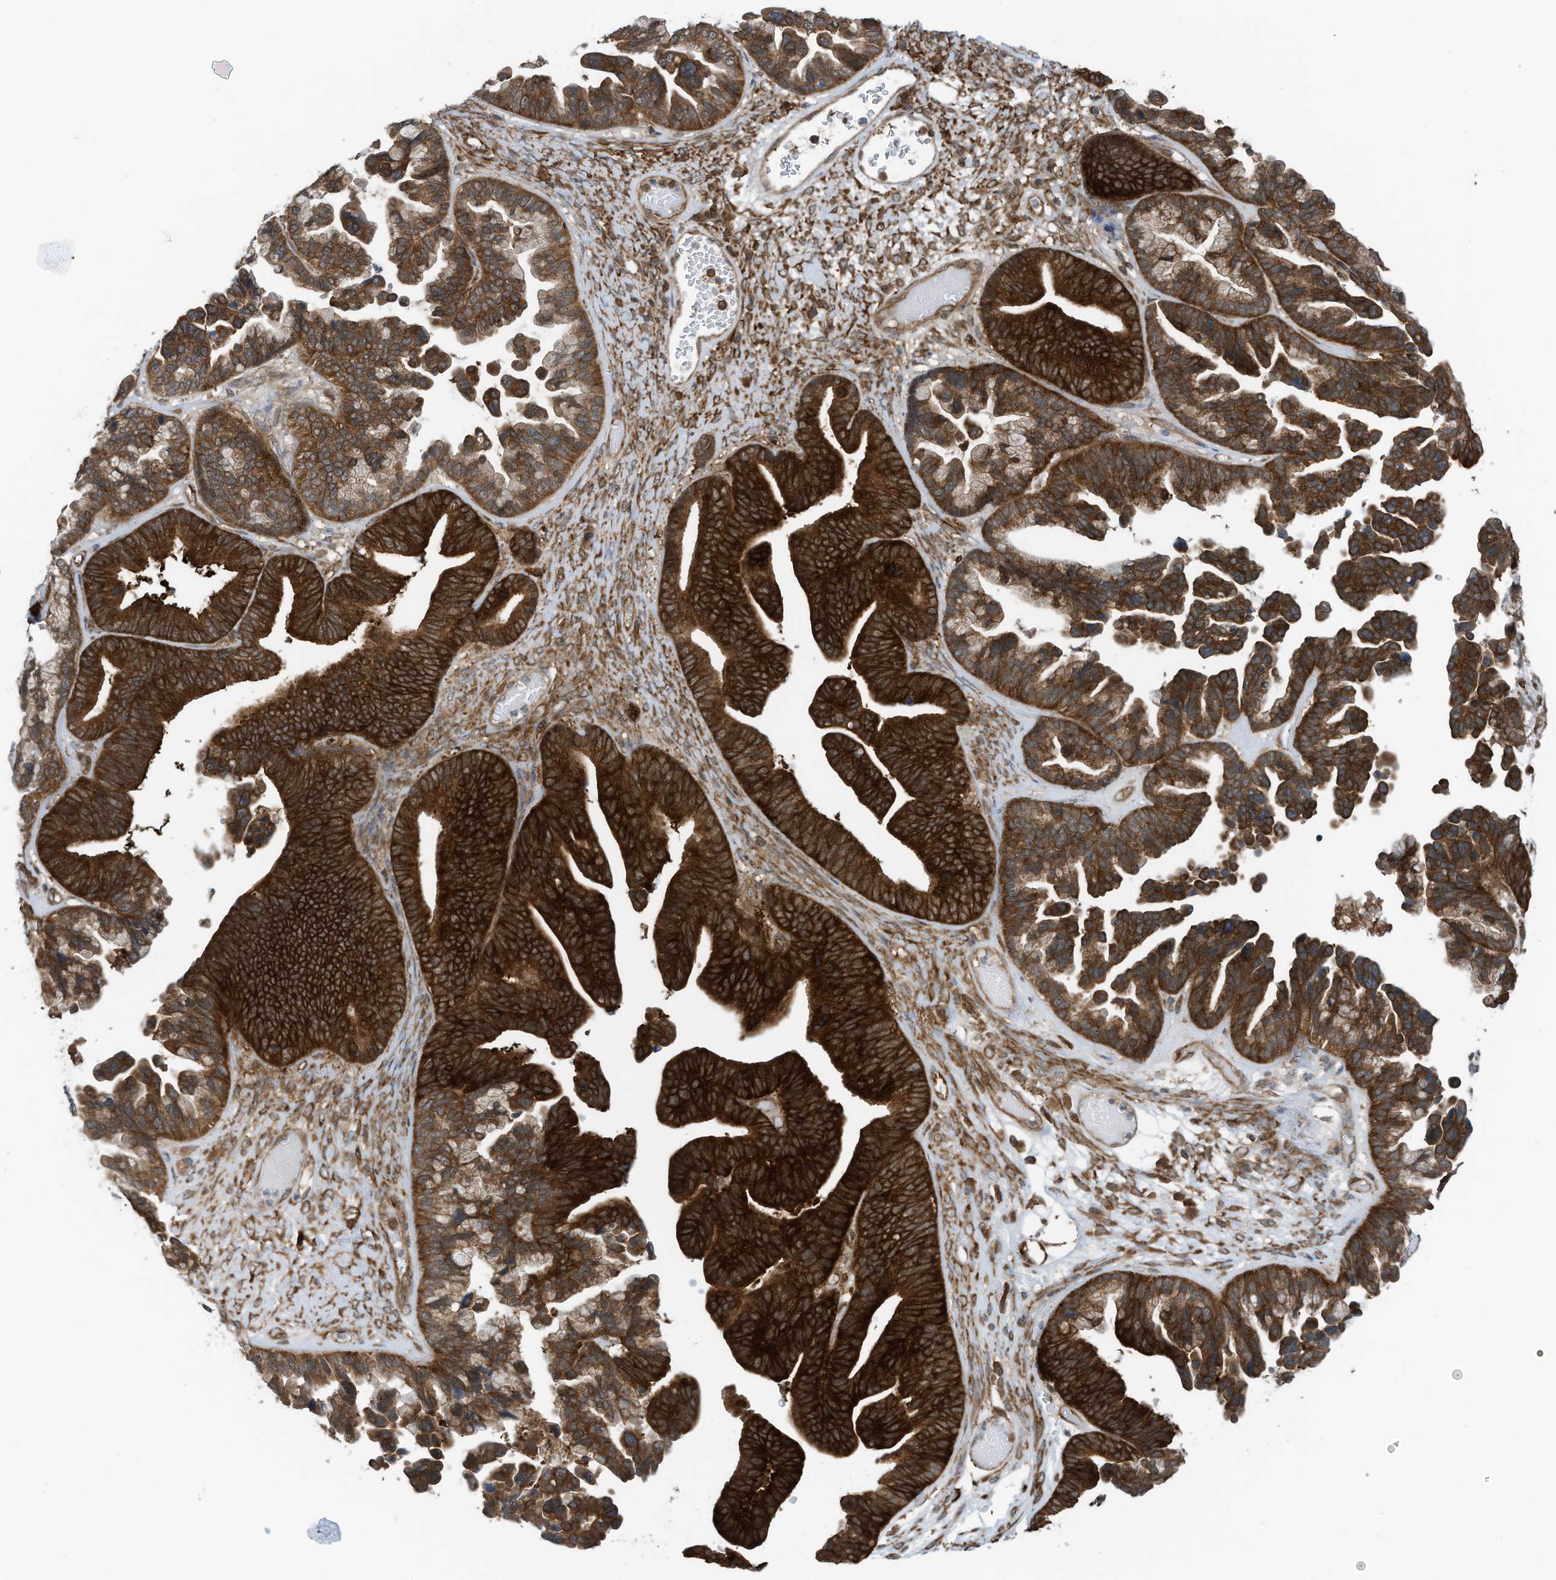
{"staining": {"intensity": "strong", "quantity": ">75%", "location": "cytoplasmic/membranous"}, "tissue": "ovarian cancer", "cell_type": "Tumor cells", "image_type": "cancer", "snomed": [{"axis": "morphology", "description": "Cystadenocarcinoma, serous, NOS"}, {"axis": "topography", "description": "Ovary"}], "caption": "Immunohistochemistry micrograph of neoplastic tissue: human ovarian cancer stained using IHC reveals high levels of strong protein expression localized specifically in the cytoplasmic/membranous of tumor cells, appearing as a cytoplasmic/membranous brown color.", "gene": "REPS1", "patient": {"sex": "female", "age": 56}}